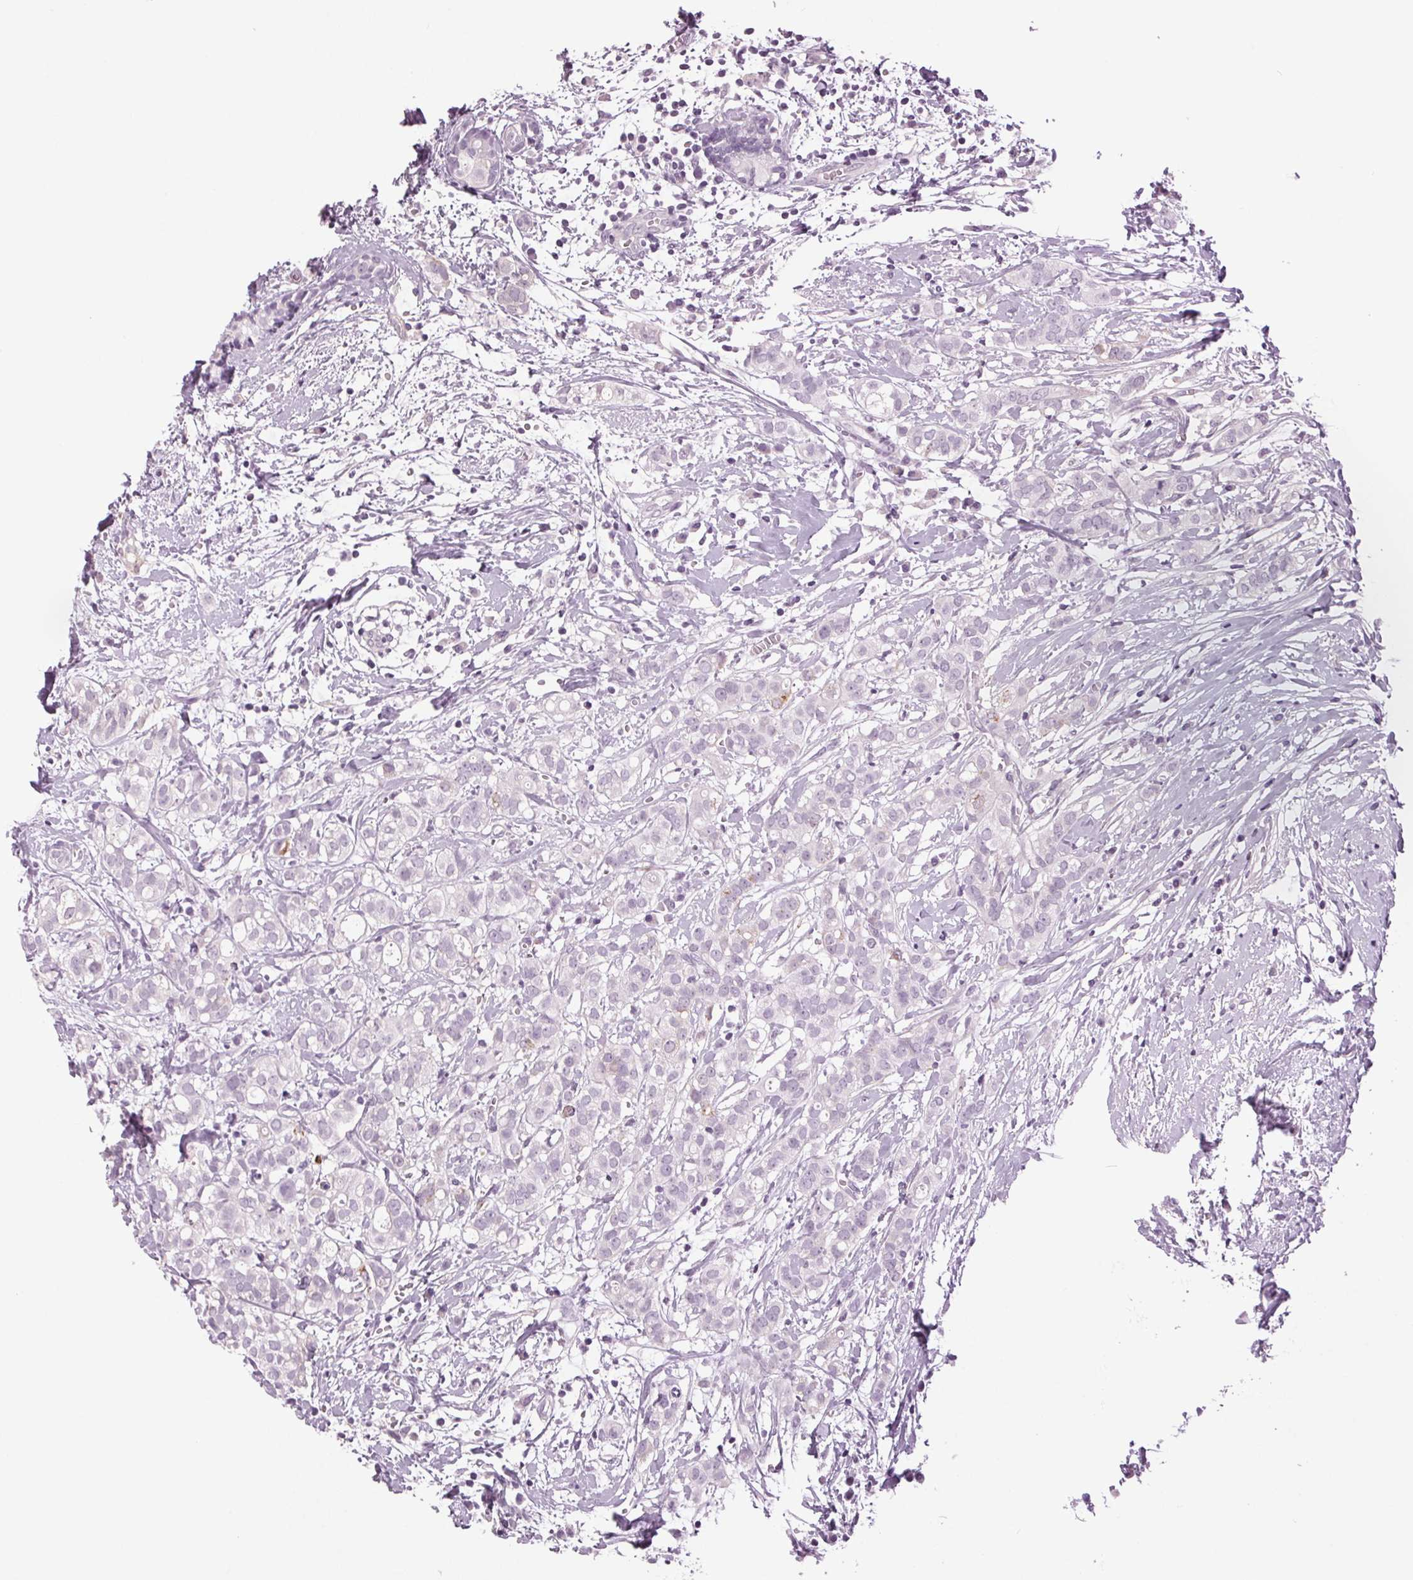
{"staining": {"intensity": "negative", "quantity": "none", "location": "none"}, "tissue": "breast cancer", "cell_type": "Tumor cells", "image_type": "cancer", "snomed": [{"axis": "morphology", "description": "Duct carcinoma"}, {"axis": "topography", "description": "Breast"}], "caption": "Immunohistochemistry image of human breast cancer (invasive ductal carcinoma) stained for a protein (brown), which demonstrates no positivity in tumor cells.", "gene": "DNAH12", "patient": {"sex": "female", "age": 40}}